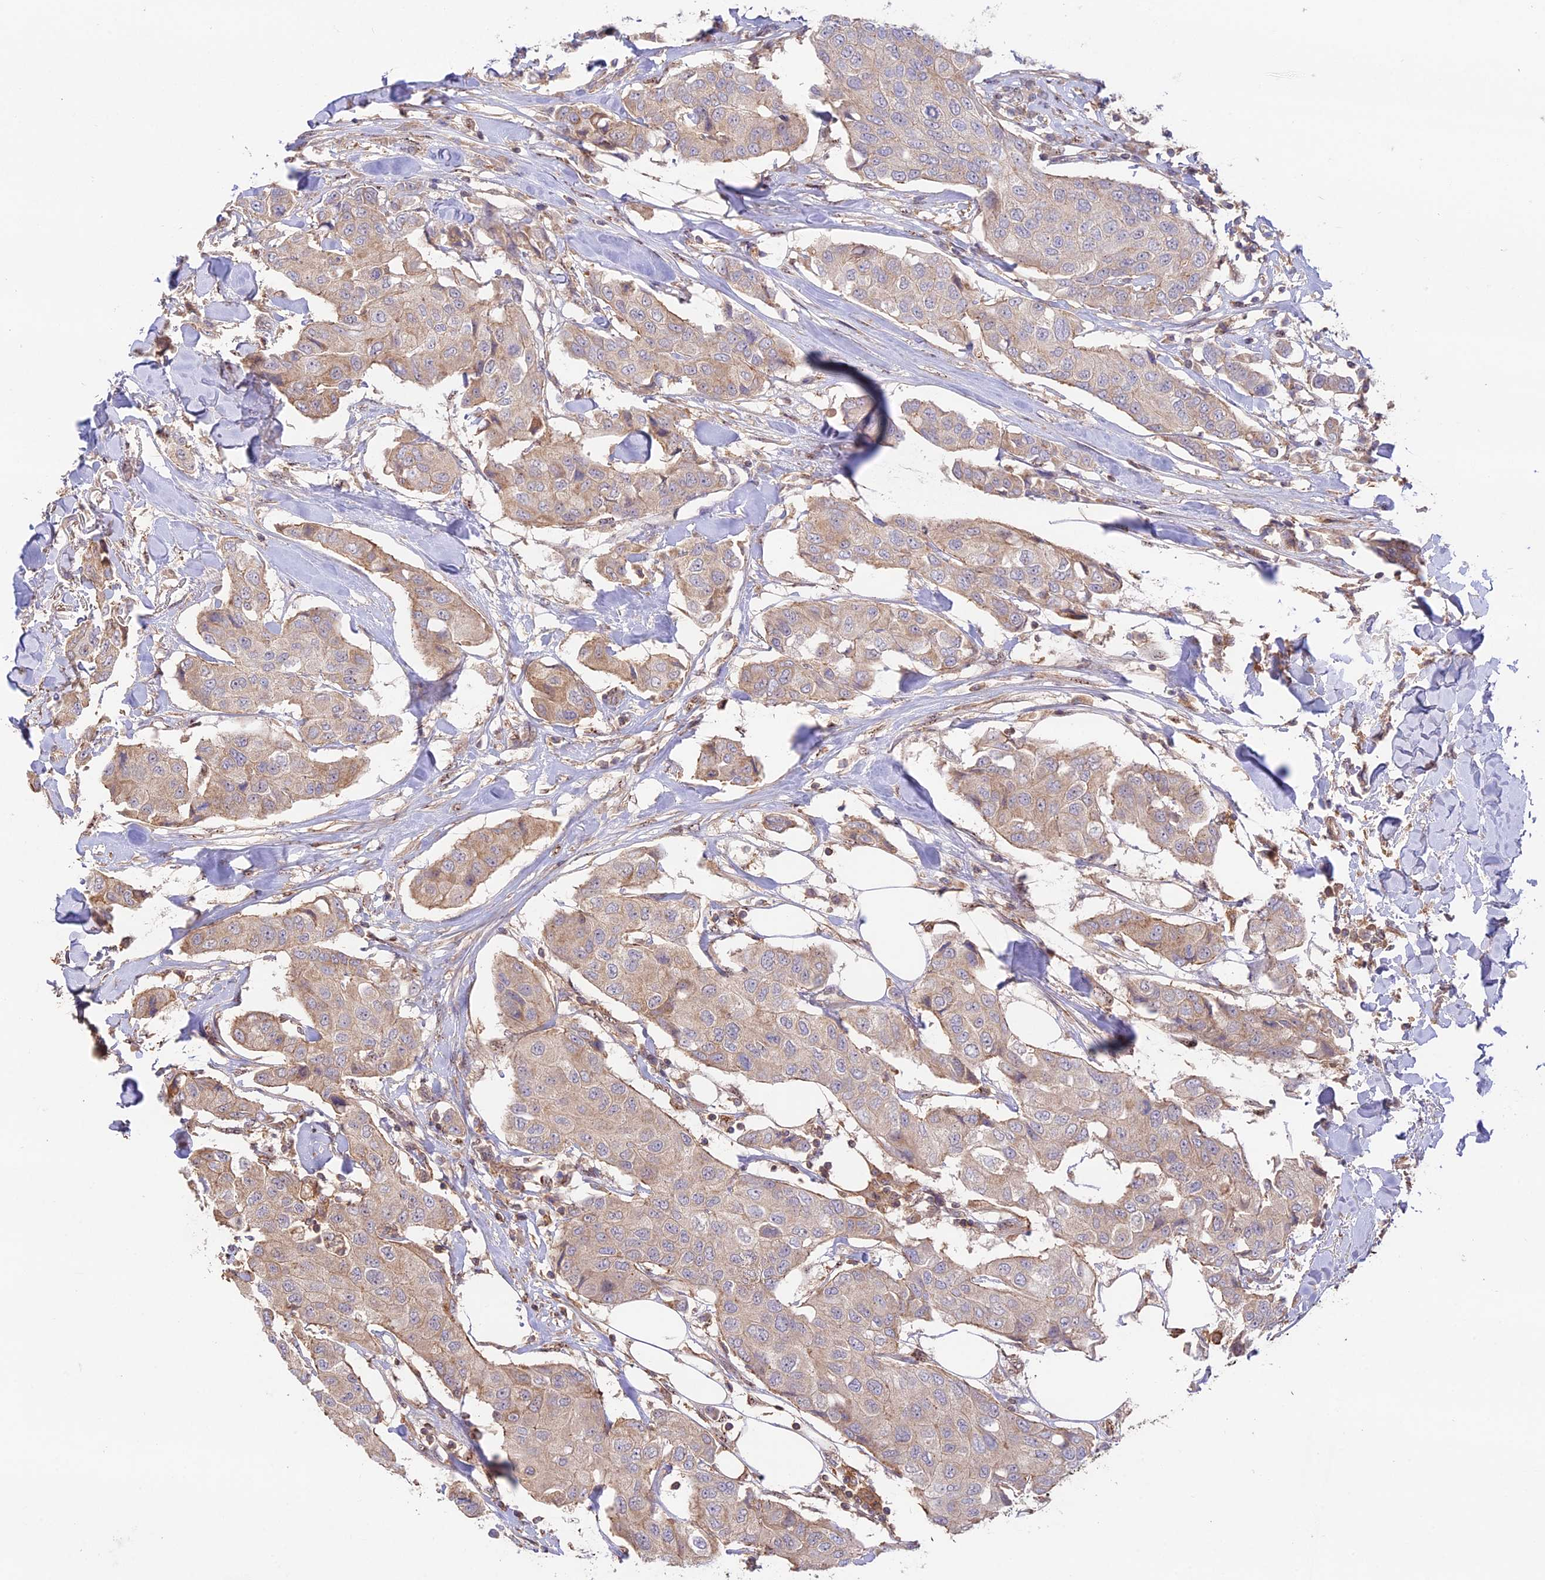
{"staining": {"intensity": "weak", "quantity": ">75%", "location": "cytoplasmic/membranous"}, "tissue": "breast cancer", "cell_type": "Tumor cells", "image_type": "cancer", "snomed": [{"axis": "morphology", "description": "Duct carcinoma"}, {"axis": "topography", "description": "Breast"}], "caption": "A brown stain shows weak cytoplasmic/membranous expression of a protein in breast cancer tumor cells.", "gene": "CLCF1", "patient": {"sex": "female", "age": 80}}